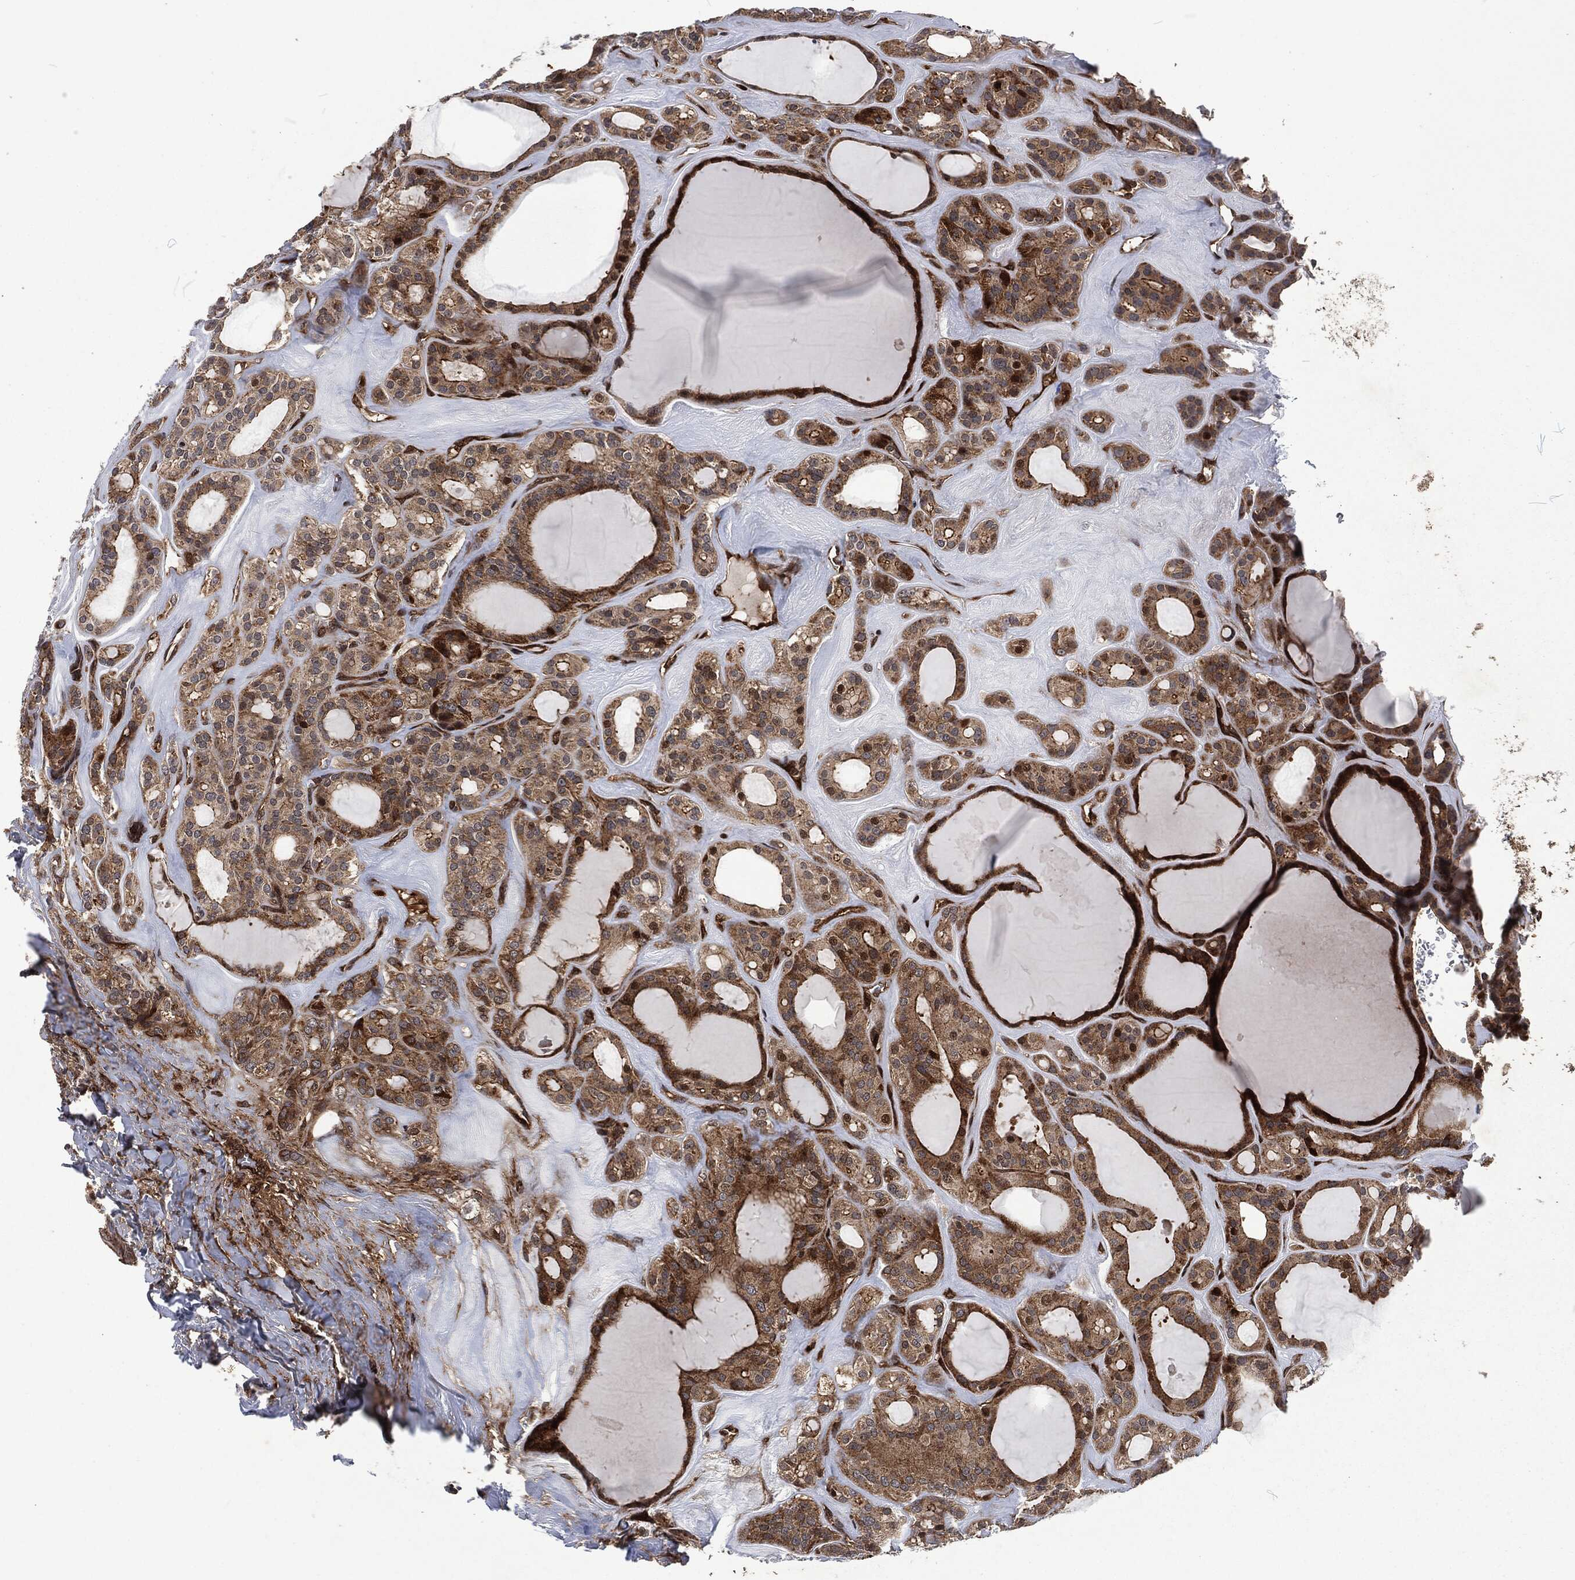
{"staining": {"intensity": "moderate", "quantity": ">75%", "location": "cytoplasmic/membranous"}, "tissue": "thyroid cancer", "cell_type": "Tumor cells", "image_type": "cancer", "snomed": [{"axis": "morphology", "description": "Normal tissue, NOS"}, {"axis": "morphology", "description": "Papillary adenocarcinoma, NOS"}, {"axis": "topography", "description": "Thyroid gland"}], "caption": "A photomicrograph of human thyroid cancer stained for a protein displays moderate cytoplasmic/membranous brown staining in tumor cells.", "gene": "CMPK2", "patient": {"sex": "female", "age": 66}}